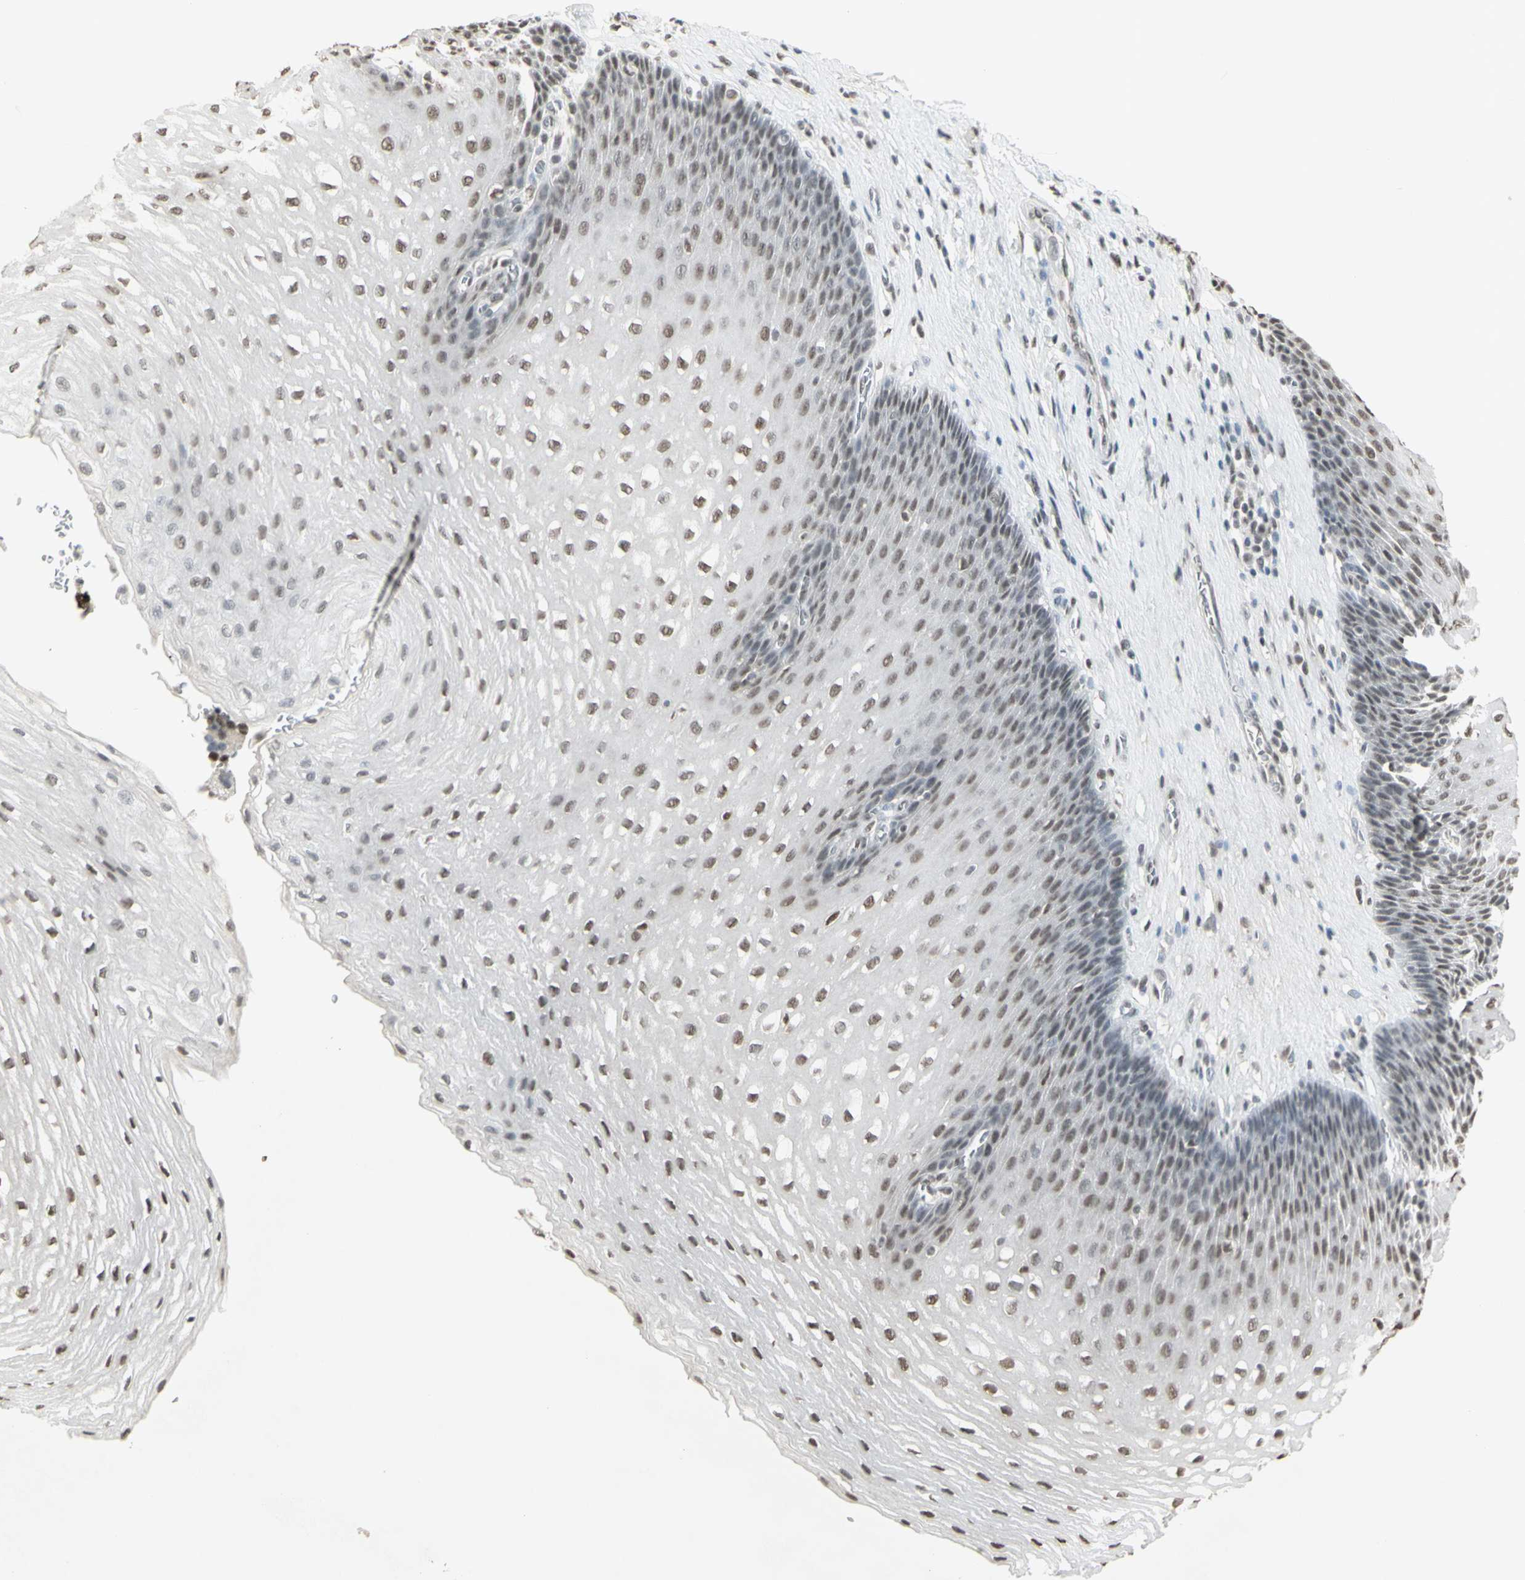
{"staining": {"intensity": "weak", "quantity": ">75%", "location": "nuclear"}, "tissue": "esophagus", "cell_type": "Squamous epithelial cells", "image_type": "normal", "snomed": [{"axis": "morphology", "description": "Normal tissue, NOS"}, {"axis": "topography", "description": "Esophagus"}], "caption": "Squamous epithelial cells display low levels of weak nuclear staining in approximately >75% of cells in benign esophagus.", "gene": "TRIM28", "patient": {"sex": "male", "age": 48}}